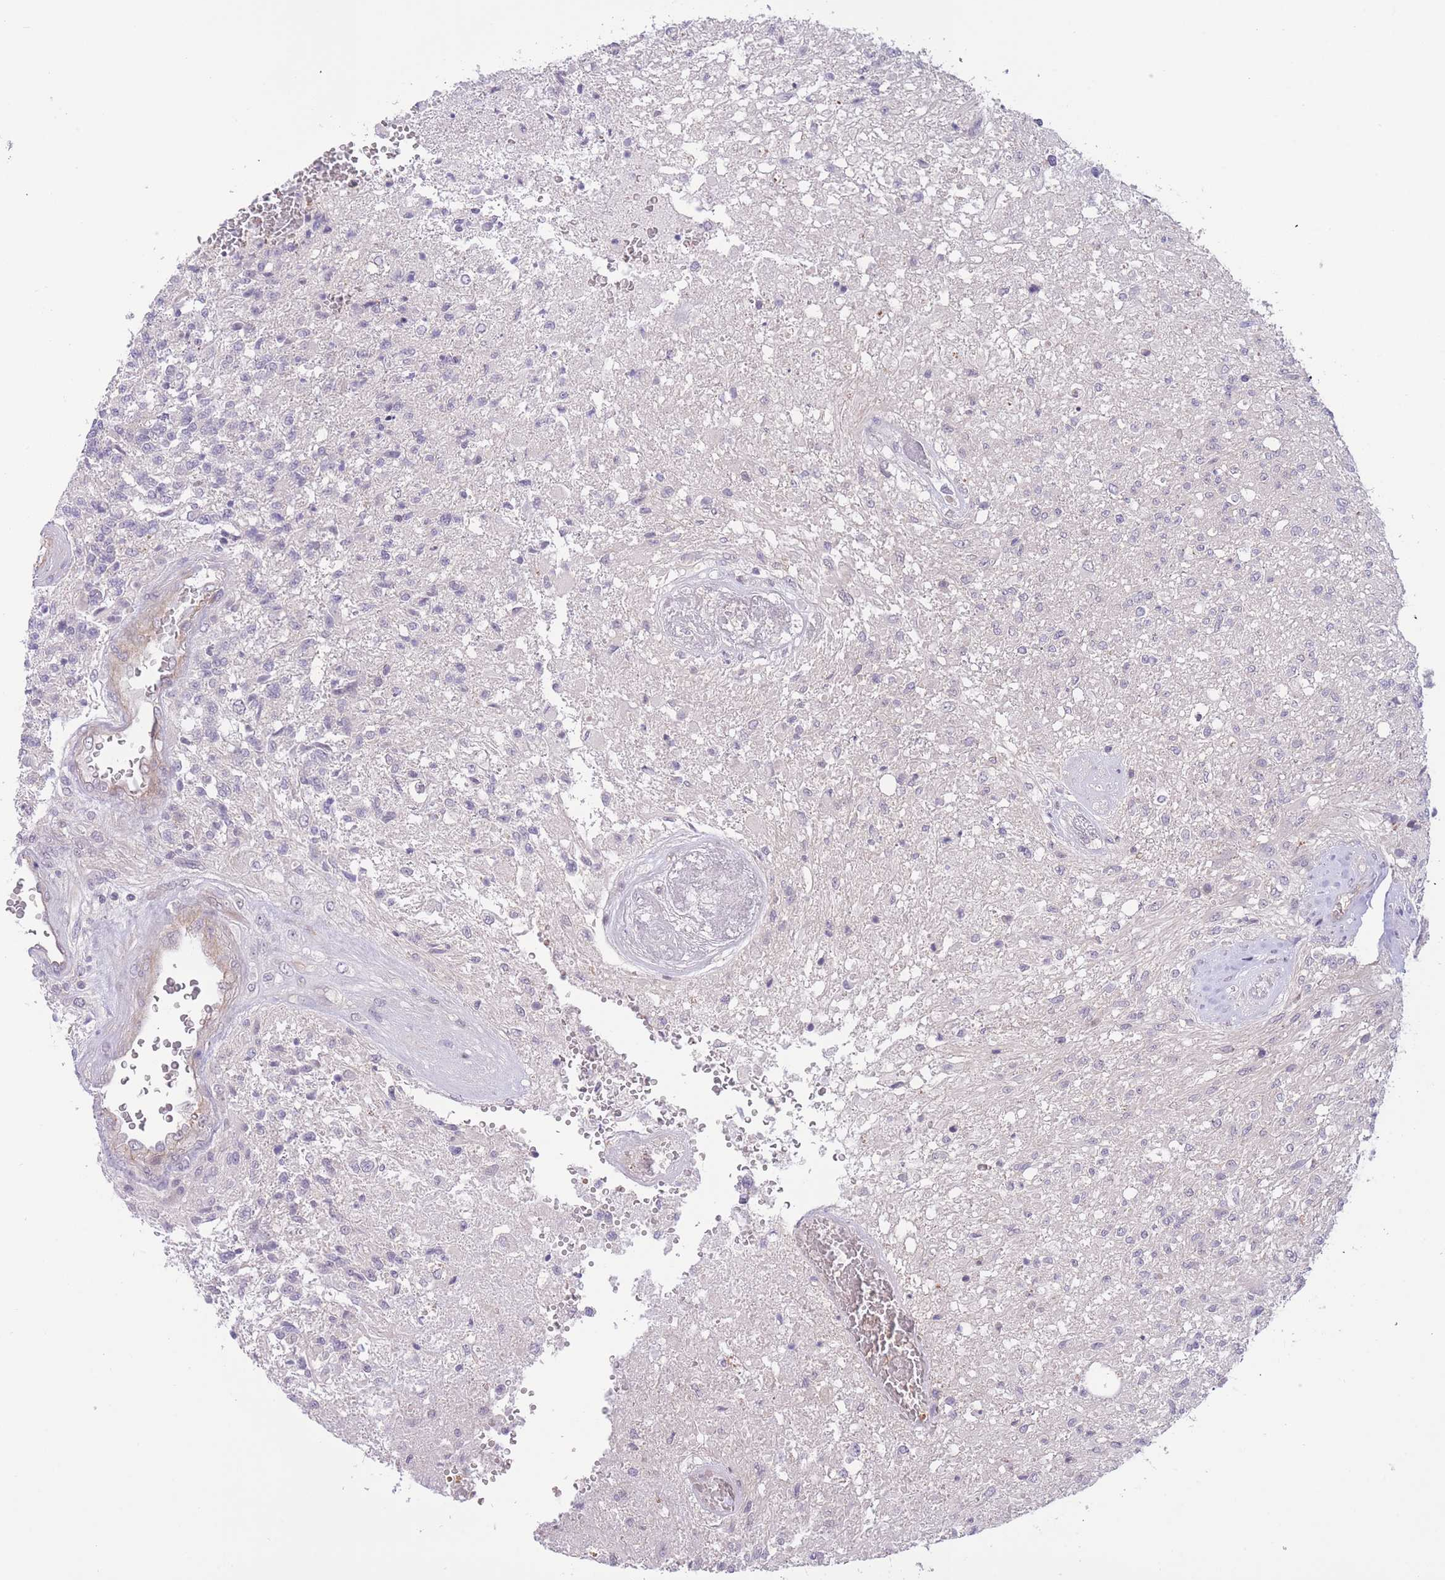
{"staining": {"intensity": "negative", "quantity": "none", "location": "none"}, "tissue": "glioma", "cell_type": "Tumor cells", "image_type": "cancer", "snomed": [{"axis": "morphology", "description": "Glioma, malignant, High grade"}, {"axis": "topography", "description": "Brain"}], "caption": "Immunohistochemistry (IHC) of glioma exhibits no positivity in tumor cells.", "gene": "FUT5", "patient": {"sex": "male", "age": 56}}